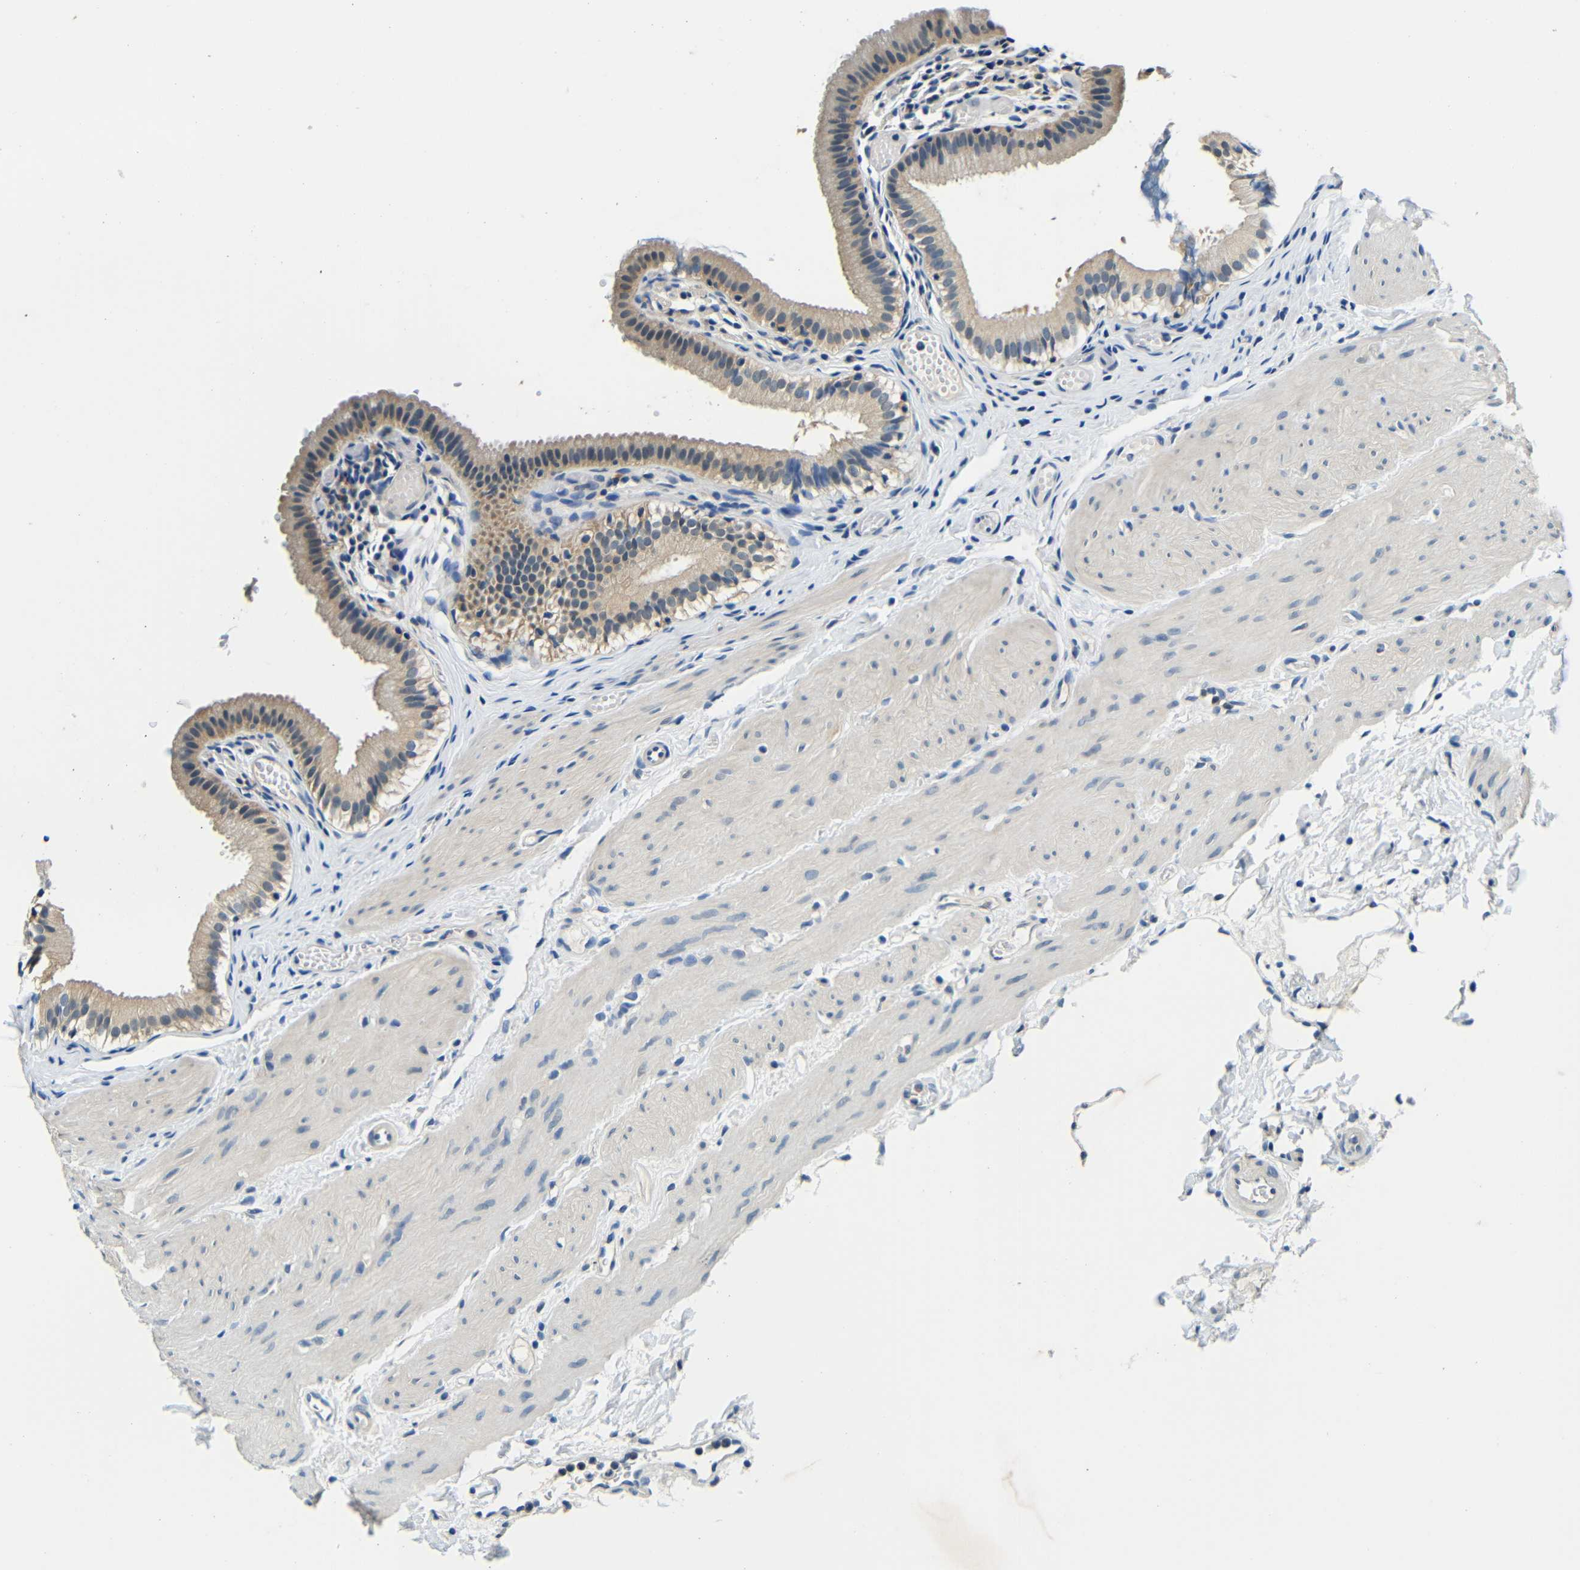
{"staining": {"intensity": "weak", "quantity": ">75%", "location": "cytoplasmic/membranous"}, "tissue": "gallbladder", "cell_type": "Glandular cells", "image_type": "normal", "snomed": [{"axis": "morphology", "description": "Normal tissue, NOS"}, {"axis": "topography", "description": "Gallbladder"}], "caption": "This is a histology image of immunohistochemistry (IHC) staining of benign gallbladder, which shows weak expression in the cytoplasmic/membranous of glandular cells.", "gene": "ADAP1", "patient": {"sex": "female", "age": 26}}